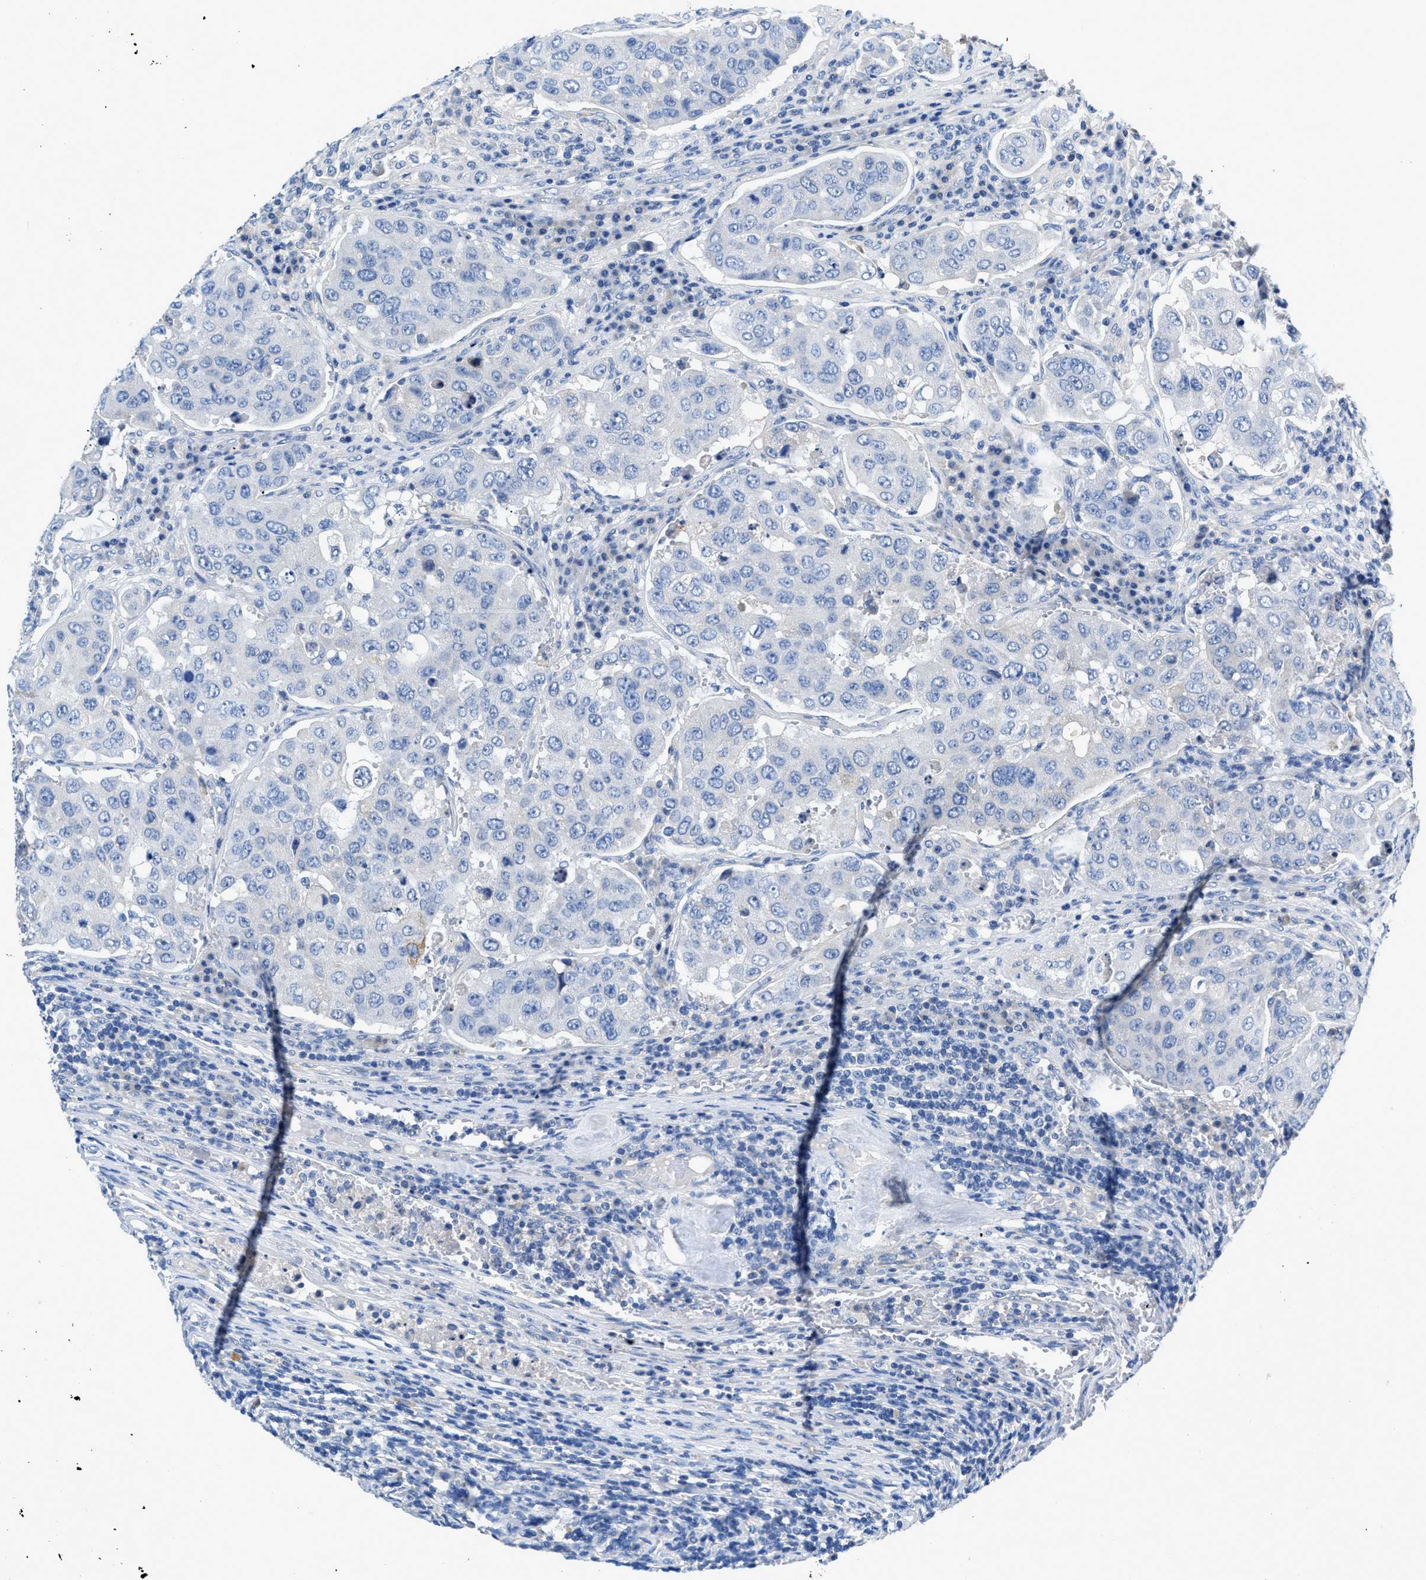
{"staining": {"intensity": "negative", "quantity": "none", "location": "none"}, "tissue": "urothelial cancer", "cell_type": "Tumor cells", "image_type": "cancer", "snomed": [{"axis": "morphology", "description": "Urothelial carcinoma, High grade"}, {"axis": "topography", "description": "Lymph node"}, {"axis": "topography", "description": "Urinary bladder"}], "caption": "Protein analysis of high-grade urothelial carcinoma exhibits no significant staining in tumor cells.", "gene": "SLC10A6", "patient": {"sex": "male", "age": 51}}